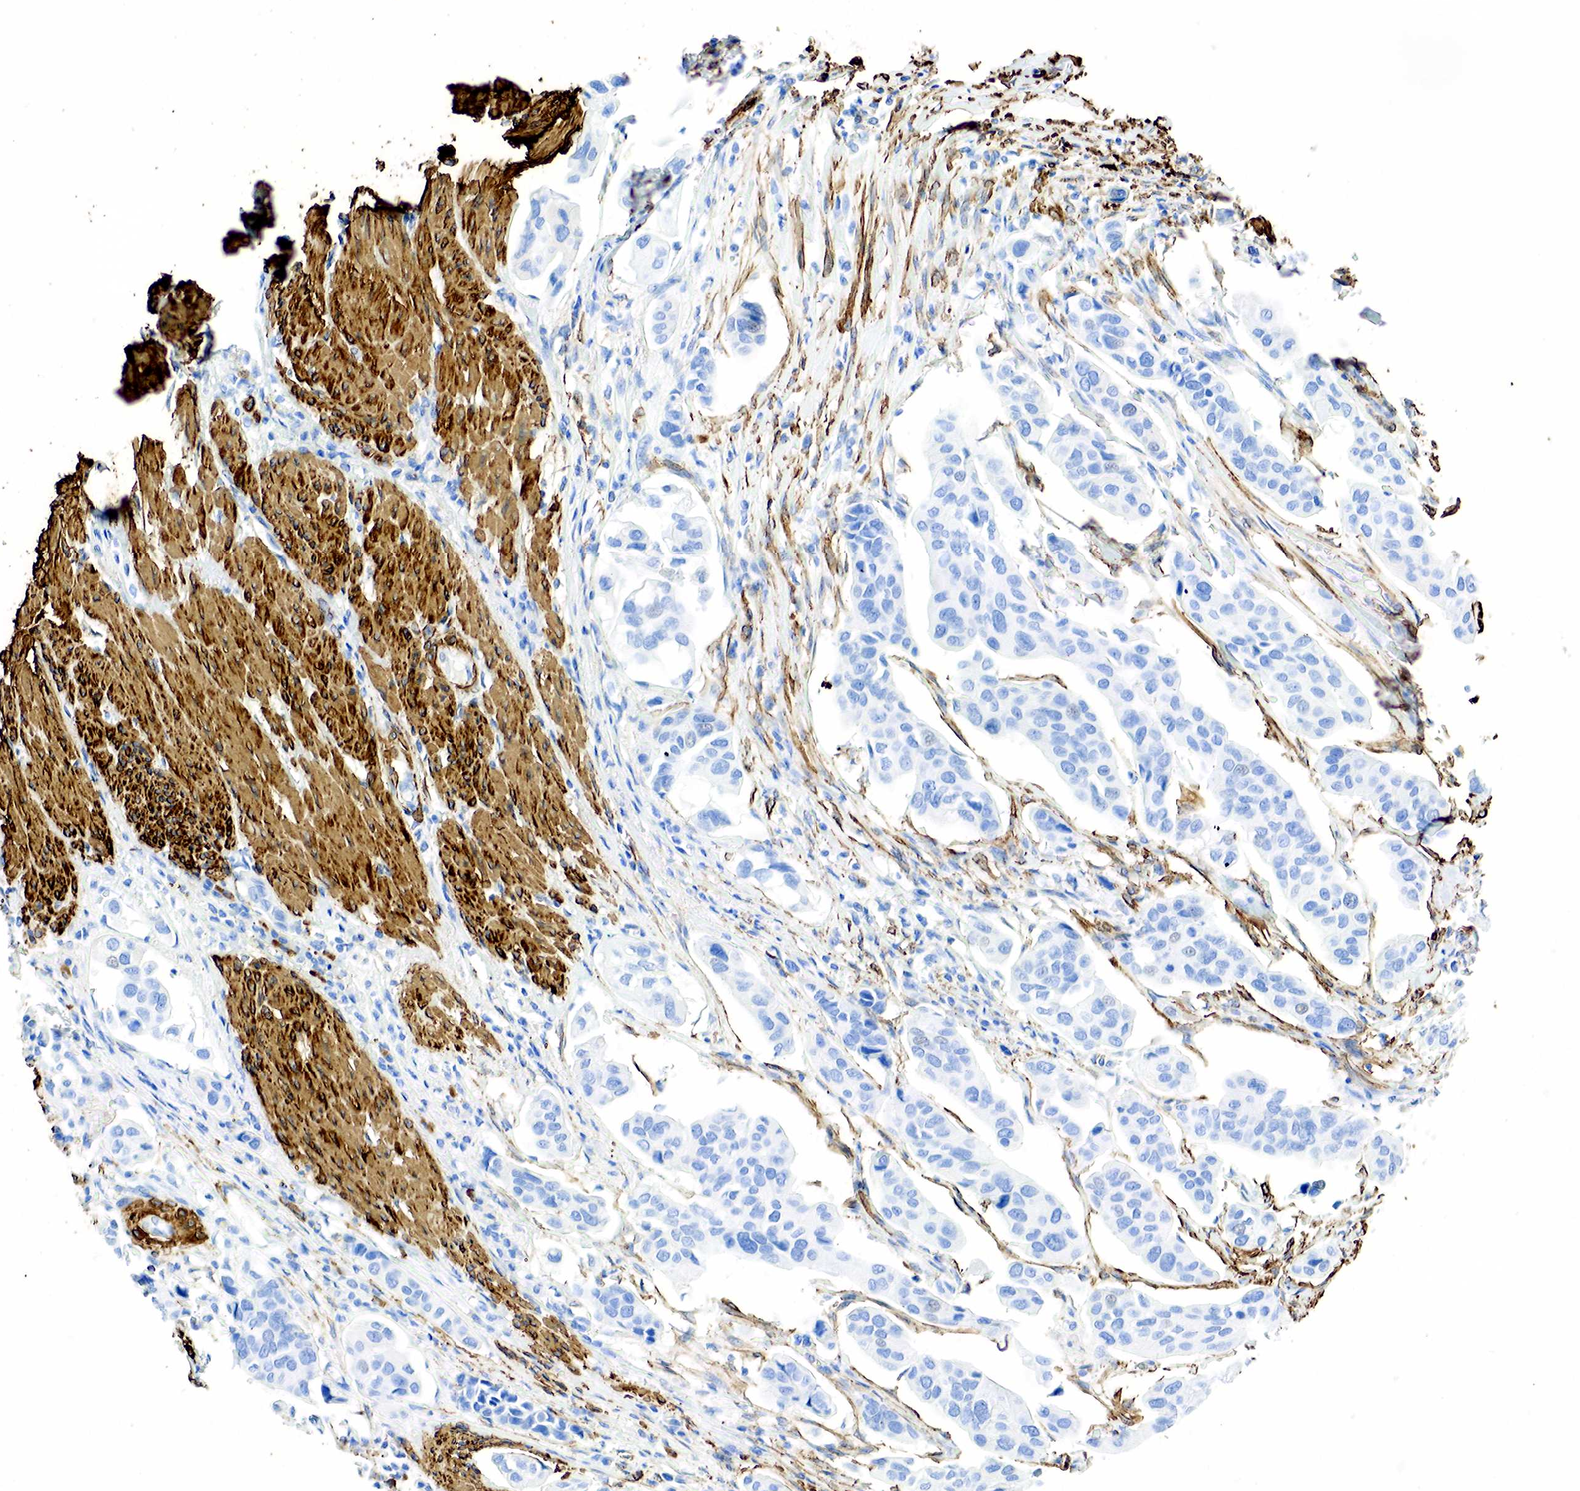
{"staining": {"intensity": "negative", "quantity": "none", "location": "none"}, "tissue": "urothelial cancer", "cell_type": "Tumor cells", "image_type": "cancer", "snomed": [{"axis": "morphology", "description": "Adenocarcinoma, NOS"}, {"axis": "topography", "description": "Urinary bladder"}], "caption": "Adenocarcinoma was stained to show a protein in brown. There is no significant positivity in tumor cells.", "gene": "ACTA1", "patient": {"sex": "male", "age": 61}}